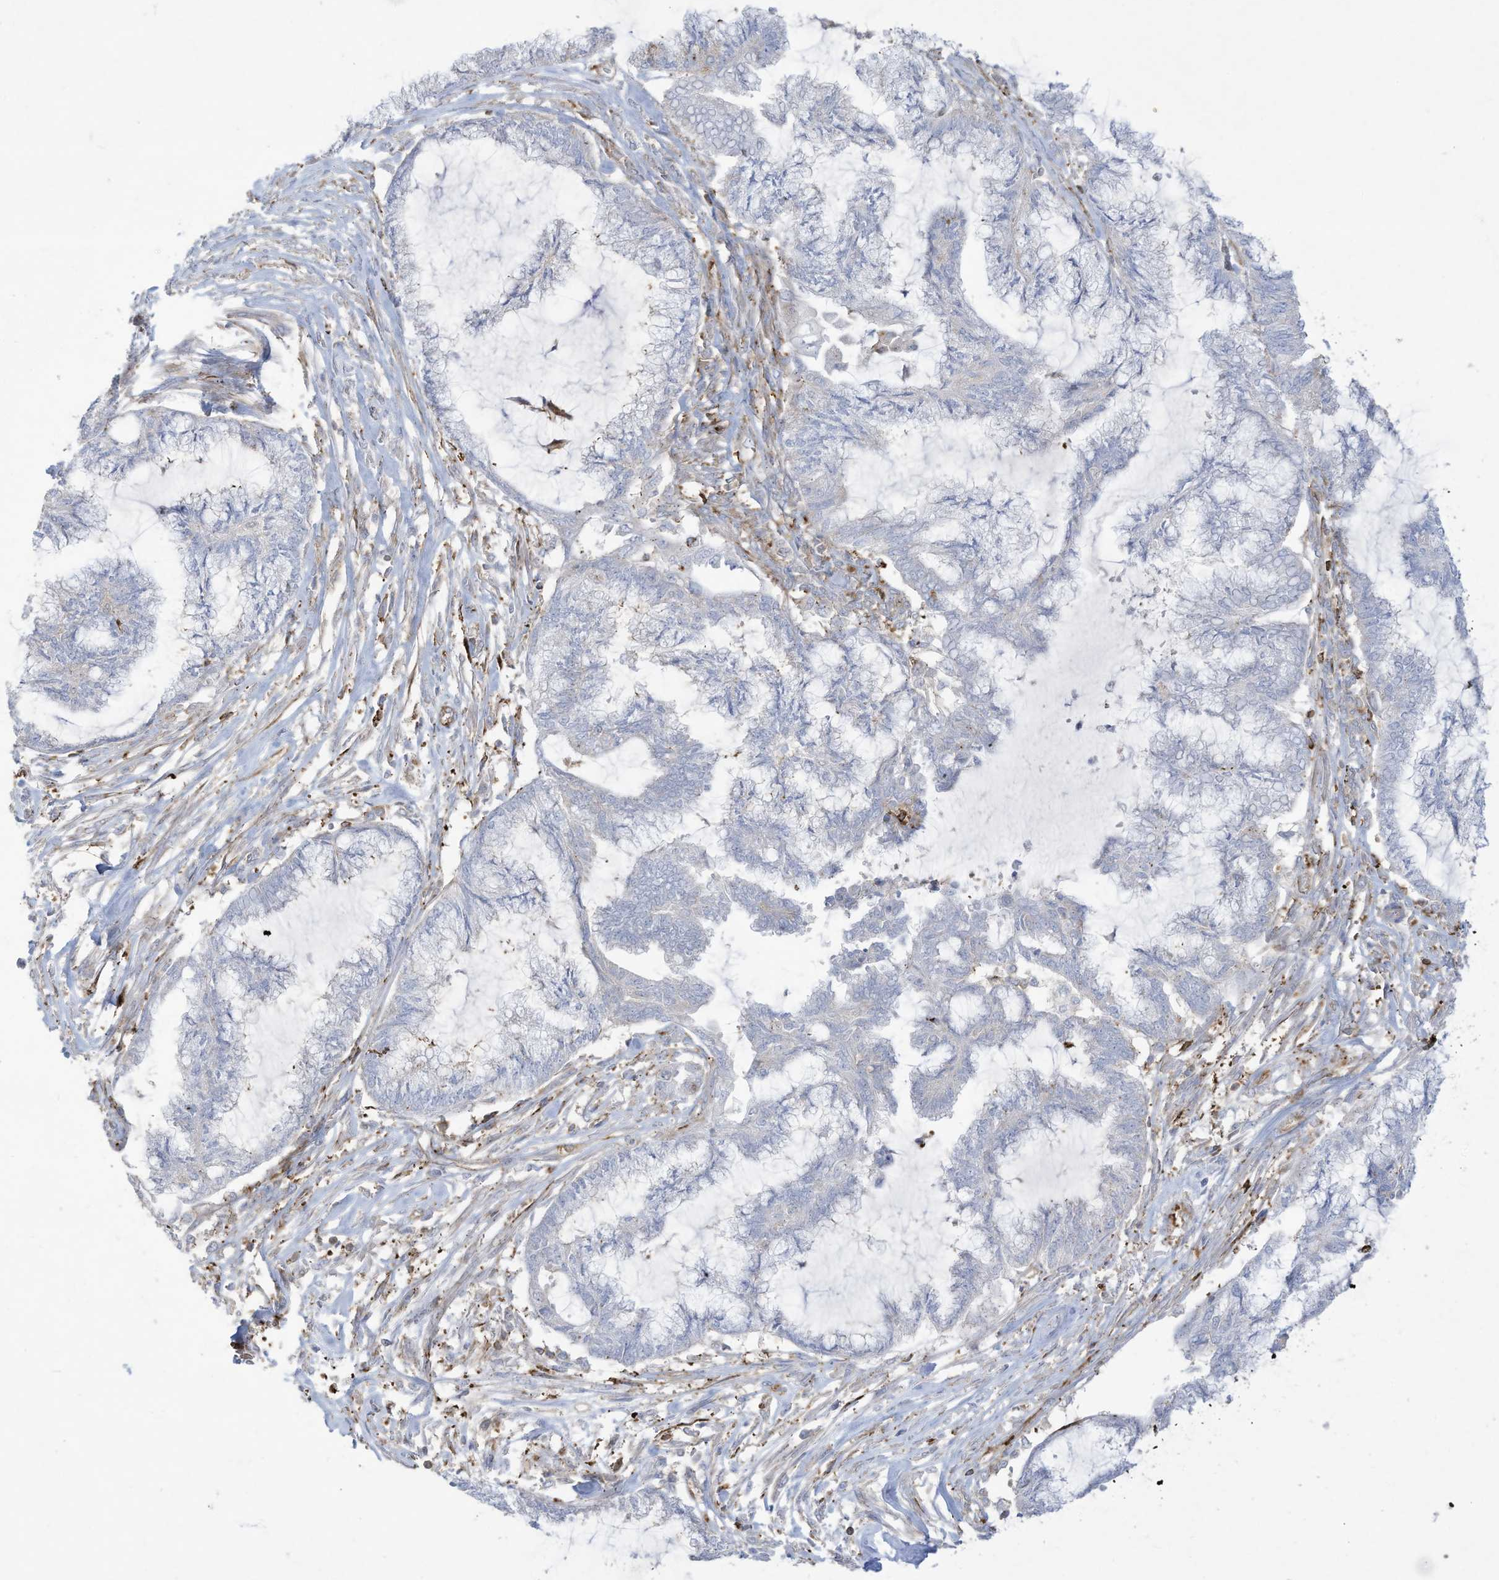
{"staining": {"intensity": "negative", "quantity": "none", "location": "none"}, "tissue": "endometrial cancer", "cell_type": "Tumor cells", "image_type": "cancer", "snomed": [{"axis": "morphology", "description": "Adenocarcinoma, NOS"}, {"axis": "topography", "description": "Endometrium"}], "caption": "An image of human endometrial cancer is negative for staining in tumor cells.", "gene": "THNSL2", "patient": {"sex": "female", "age": 86}}